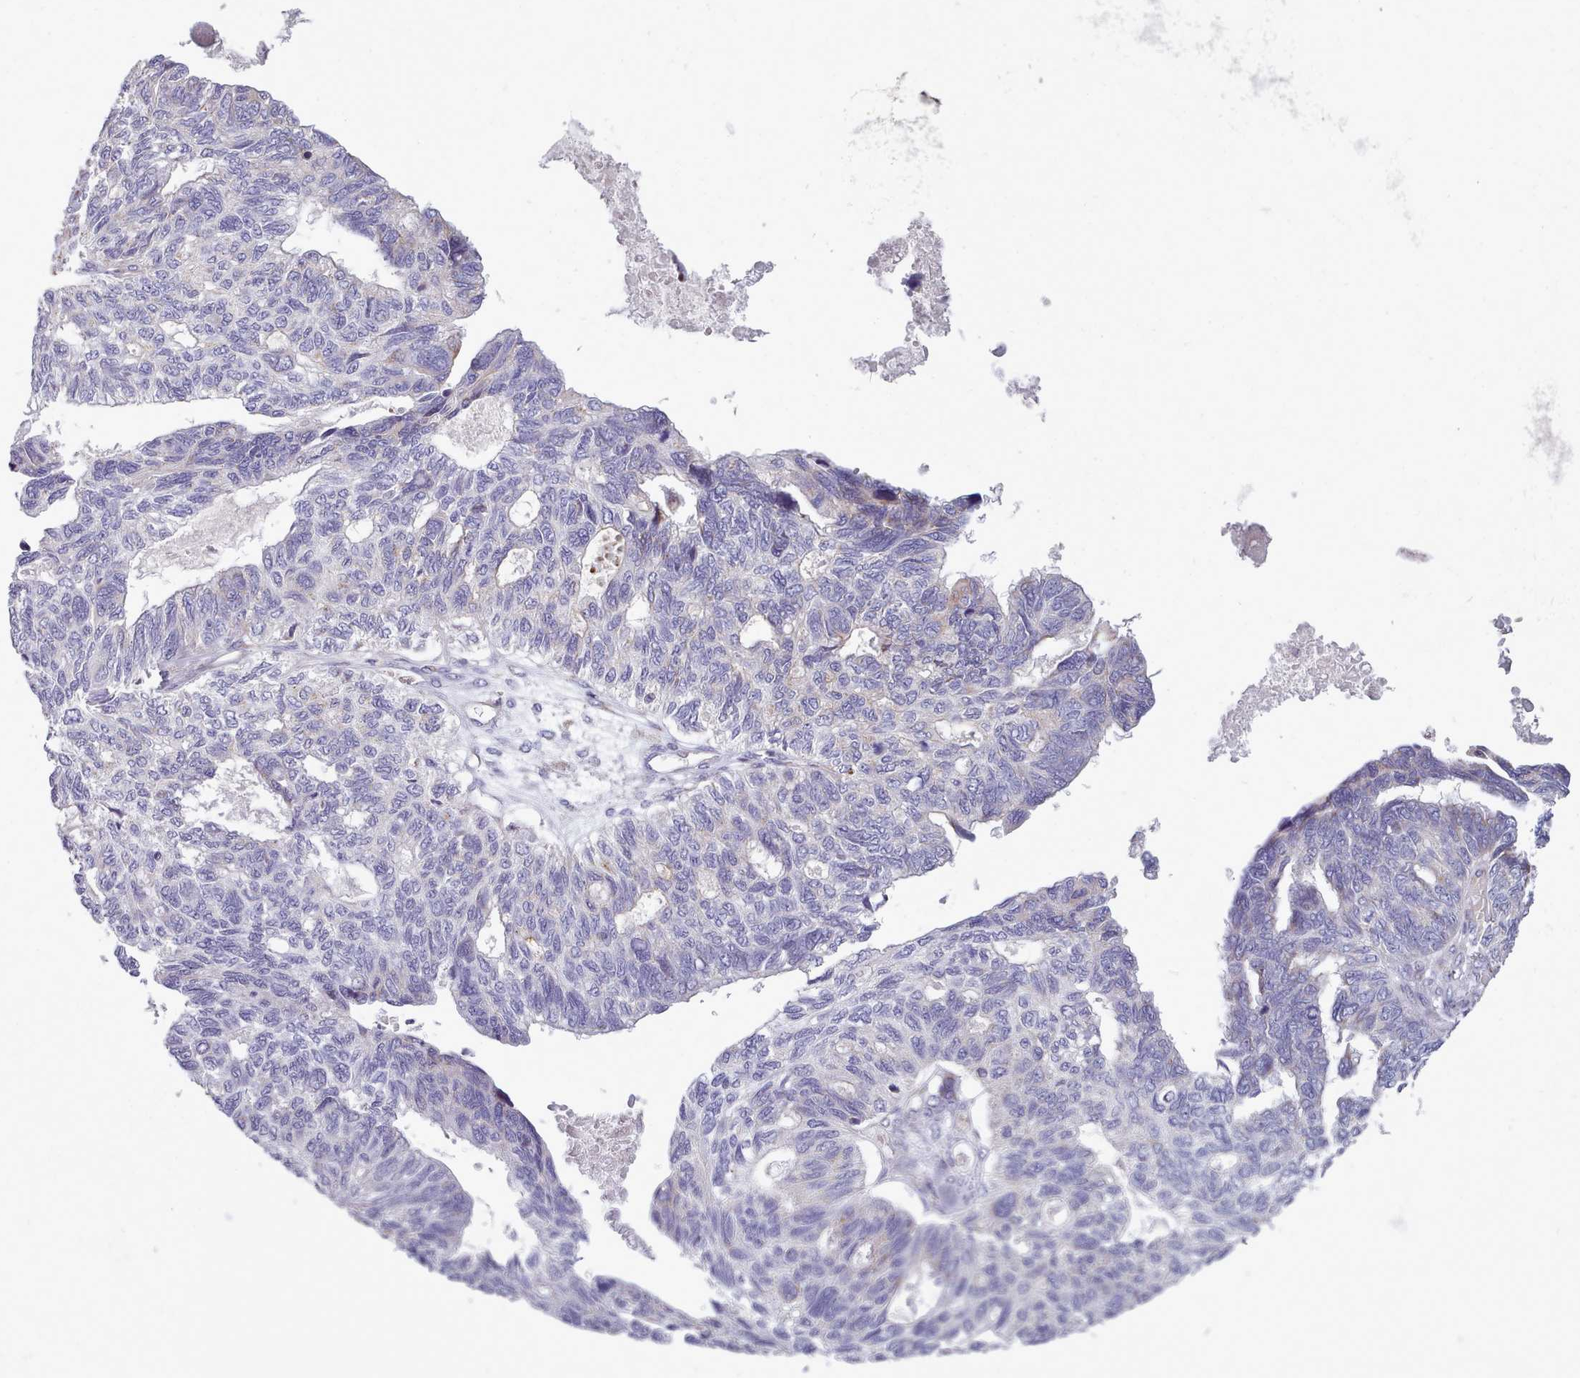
{"staining": {"intensity": "negative", "quantity": "none", "location": "none"}, "tissue": "ovarian cancer", "cell_type": "Tumor cells", "image_type": "cancer", "snomed": [{"axis": "morphology", "description": "Cystadenocarcinoma, serous, NOS"}, {"axis": "topography", "description": "Ovary"}], "caption": "Tumor cells are negative for protein expression in human ovarian serous cystadenocarcinoma. (Brightfield microscopy of DAB (3,3'-diaminobenzidine) immunohistochemistry (IHC) at high magnification).", "gene": "SLC52A3", "patient": {"sex": "female", "age": 79}}